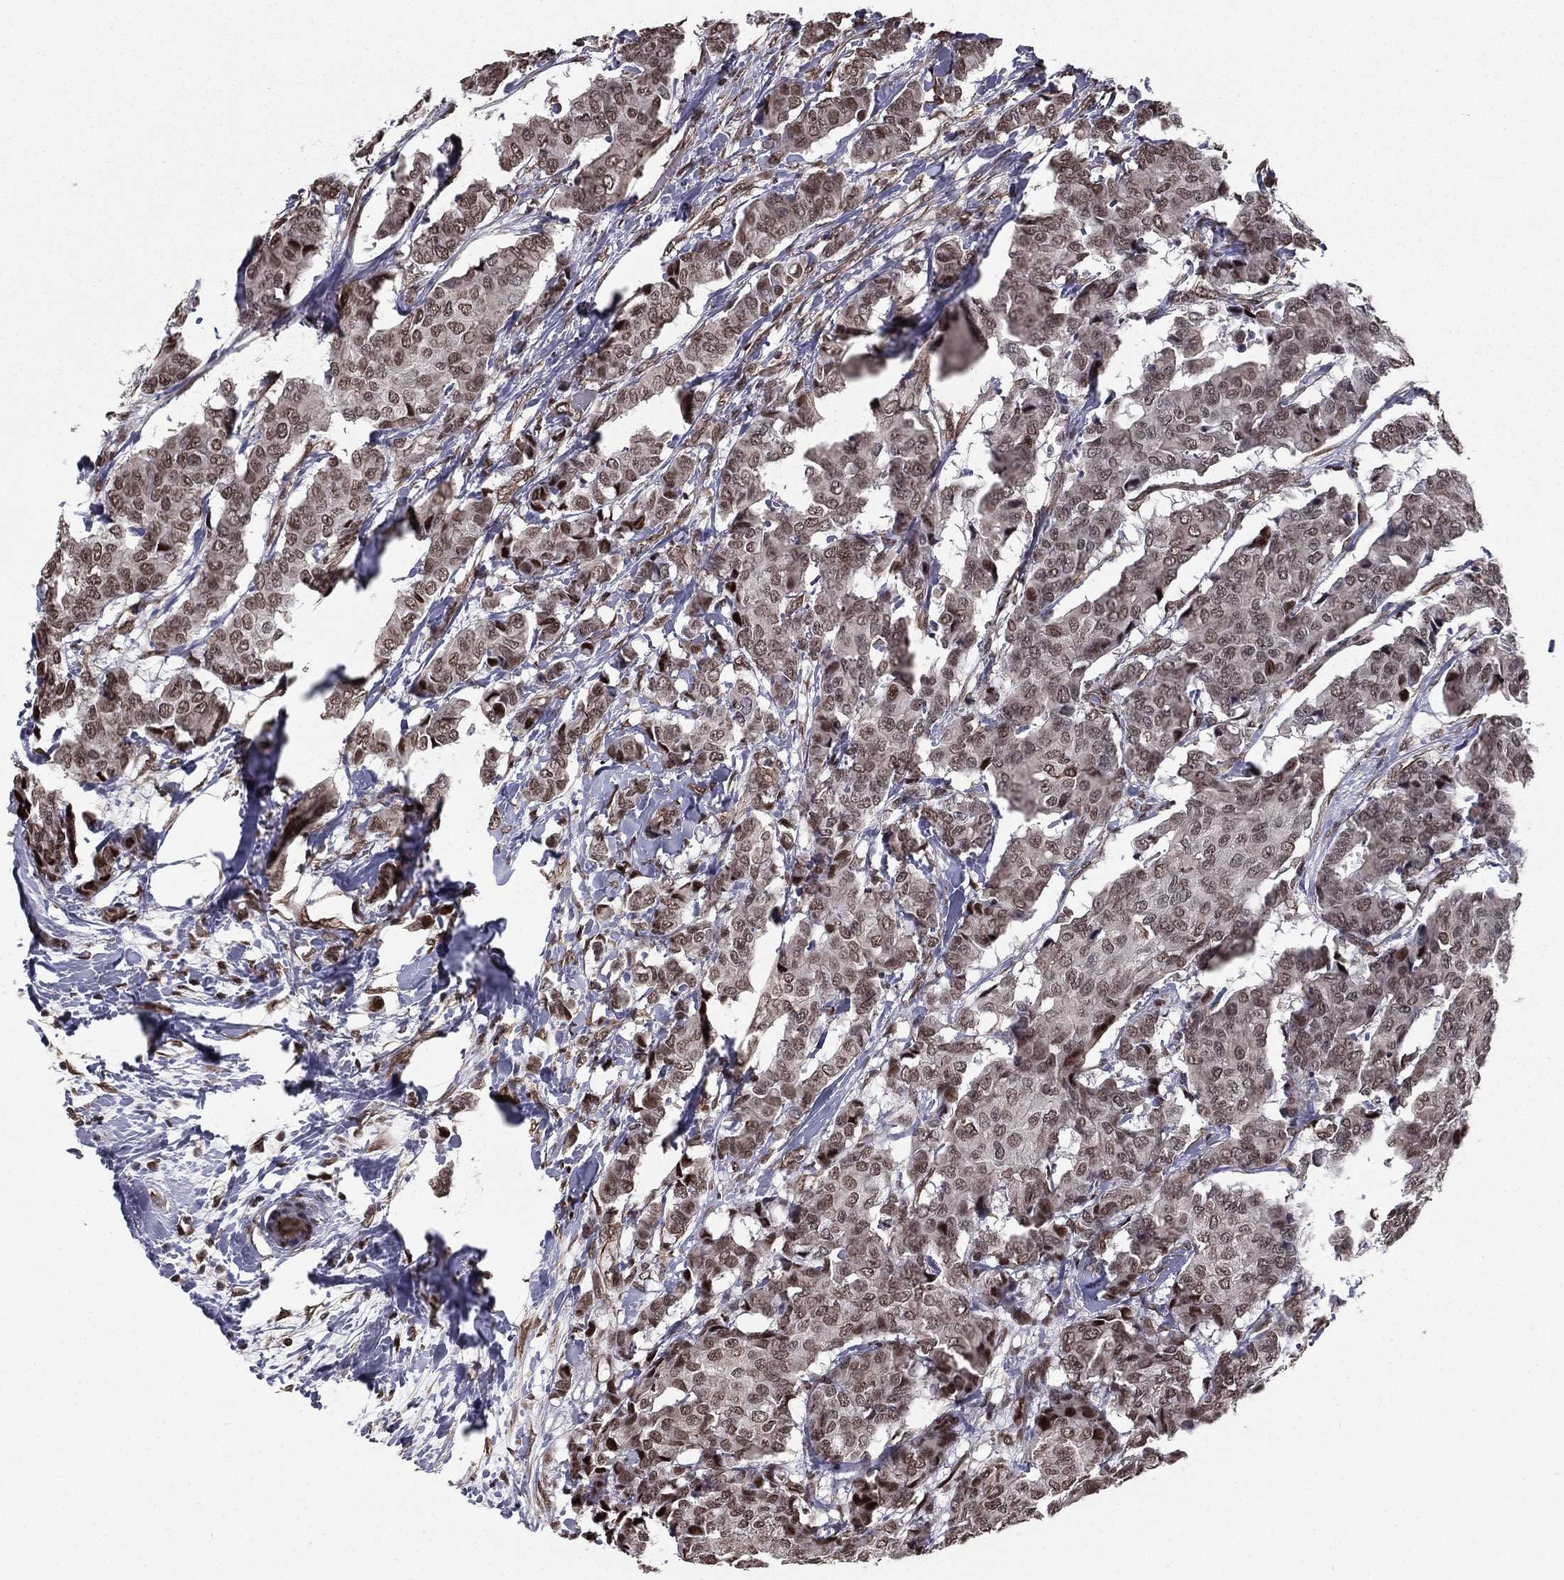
{"staining": {"intensity": "moderate", "quantity": "25%-75%", "location": "cytoplasmic/membranous"}, "tissue": "breast cancer", "cell_type": "Tumor cells", "image_type": "cancer", "snomed": [{"axis": "morphology", "description": "Duct carcinoma"}, {"axis": "topography", "description": "Breast"}], "caption": "A brown stain shows moderate cytoplasmic/membranous positivity of a protein in intraductal carcinoma (breast) tumor cells. (Stains: DAB (3,3'-diaminobenzidine) in brown, nuclei in blue, Microscopy: brightfield microscopy at high magnification).", "gene": "RARB", "patient": {"sex": "female", "age": 75}}